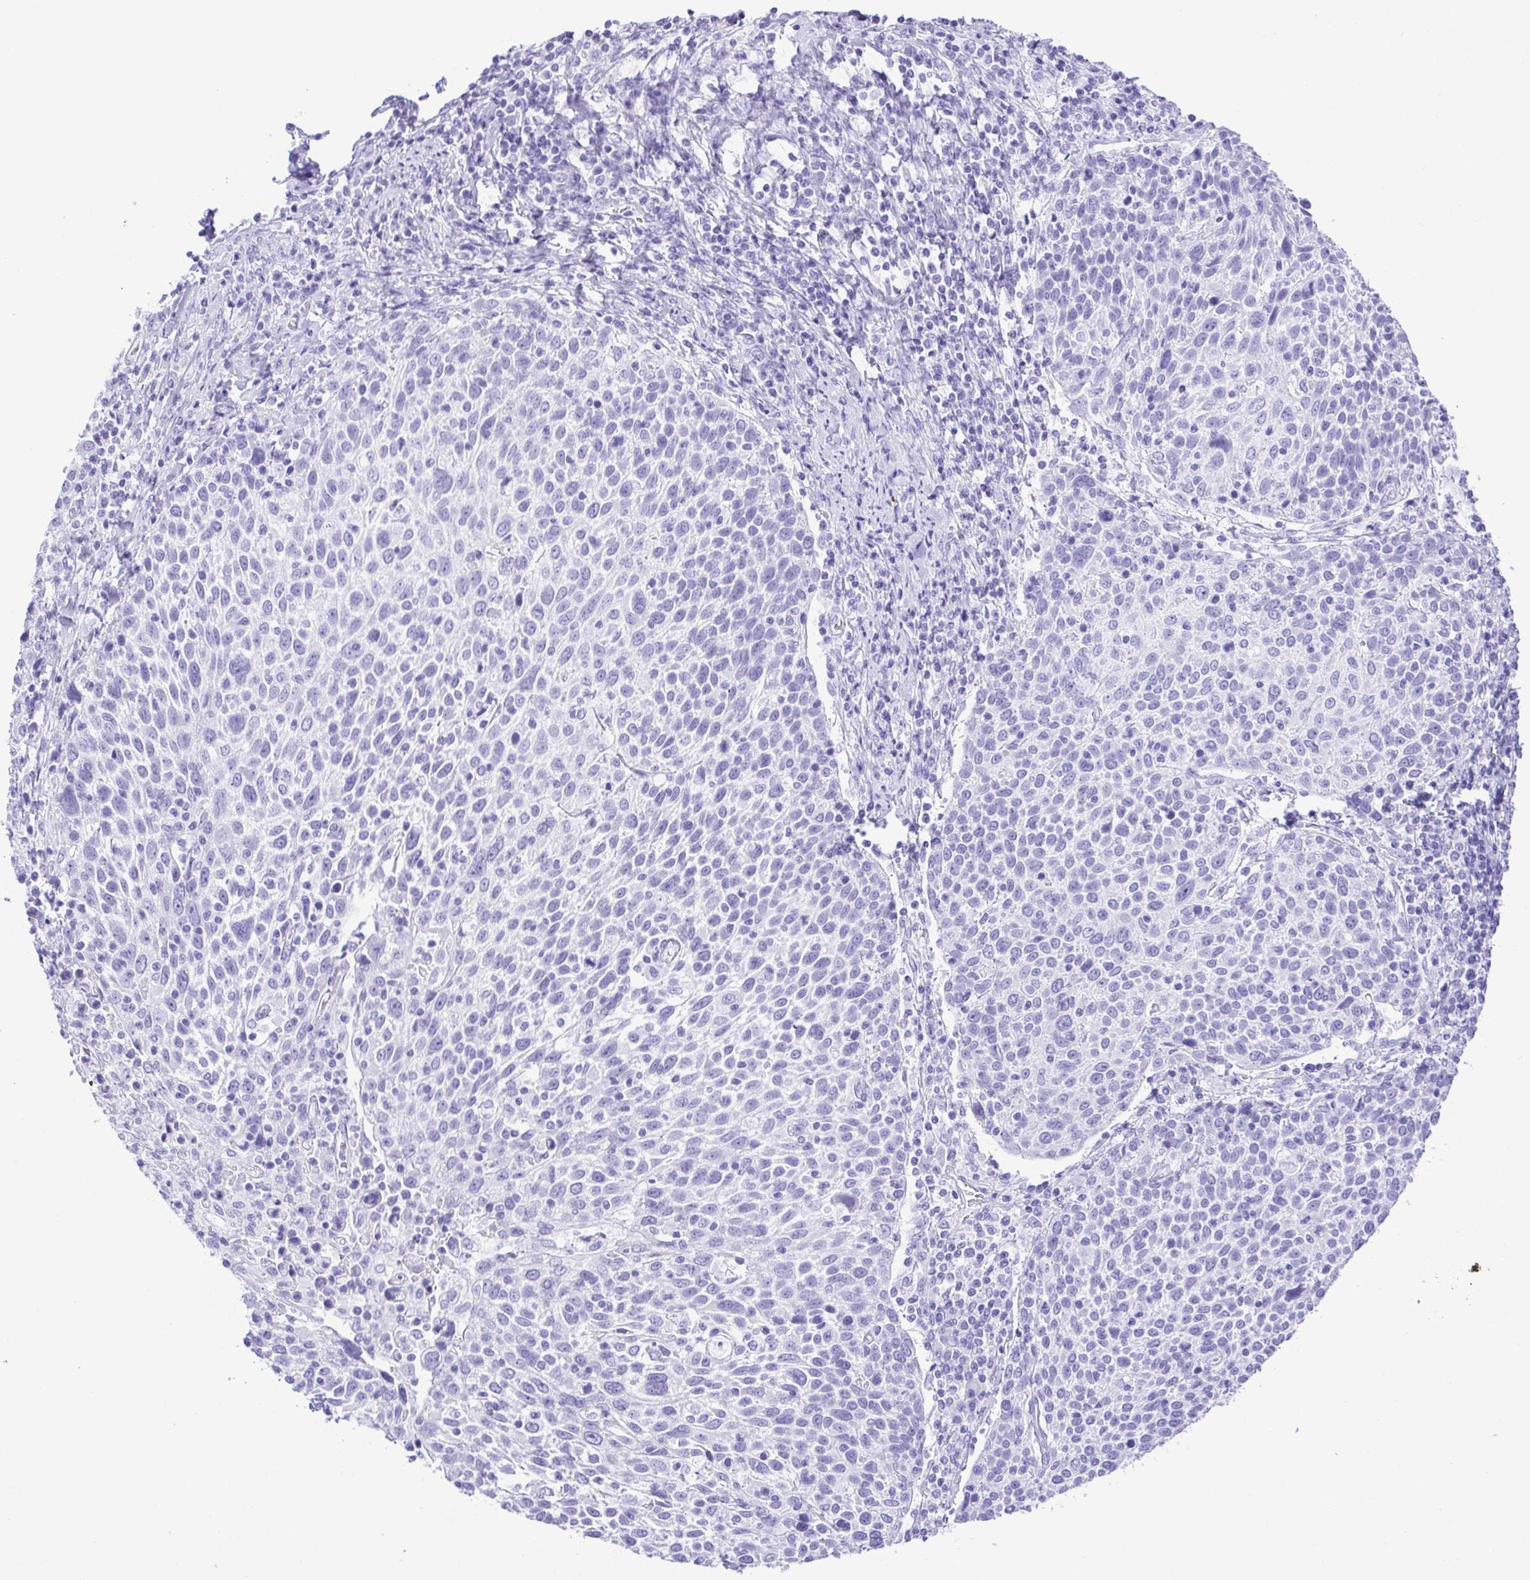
{"staining": {"intensity": "negative", "quantity": "none", "location": "none"}, "tissue": "cervical cancer", "cell_type": "Tumor cells", "image_type": "cancer", "snomed": [{"axis": "morphology", "description": "Squamous cell carcinoma, NOS"}, {"axis": "topography", "description": "Cervix"}], "caption": "IHC of human cervical cancer demonstrates no staining in tumor cells.", "gene": "CDSN", "patient": {"sex": "female", "age": 61}}